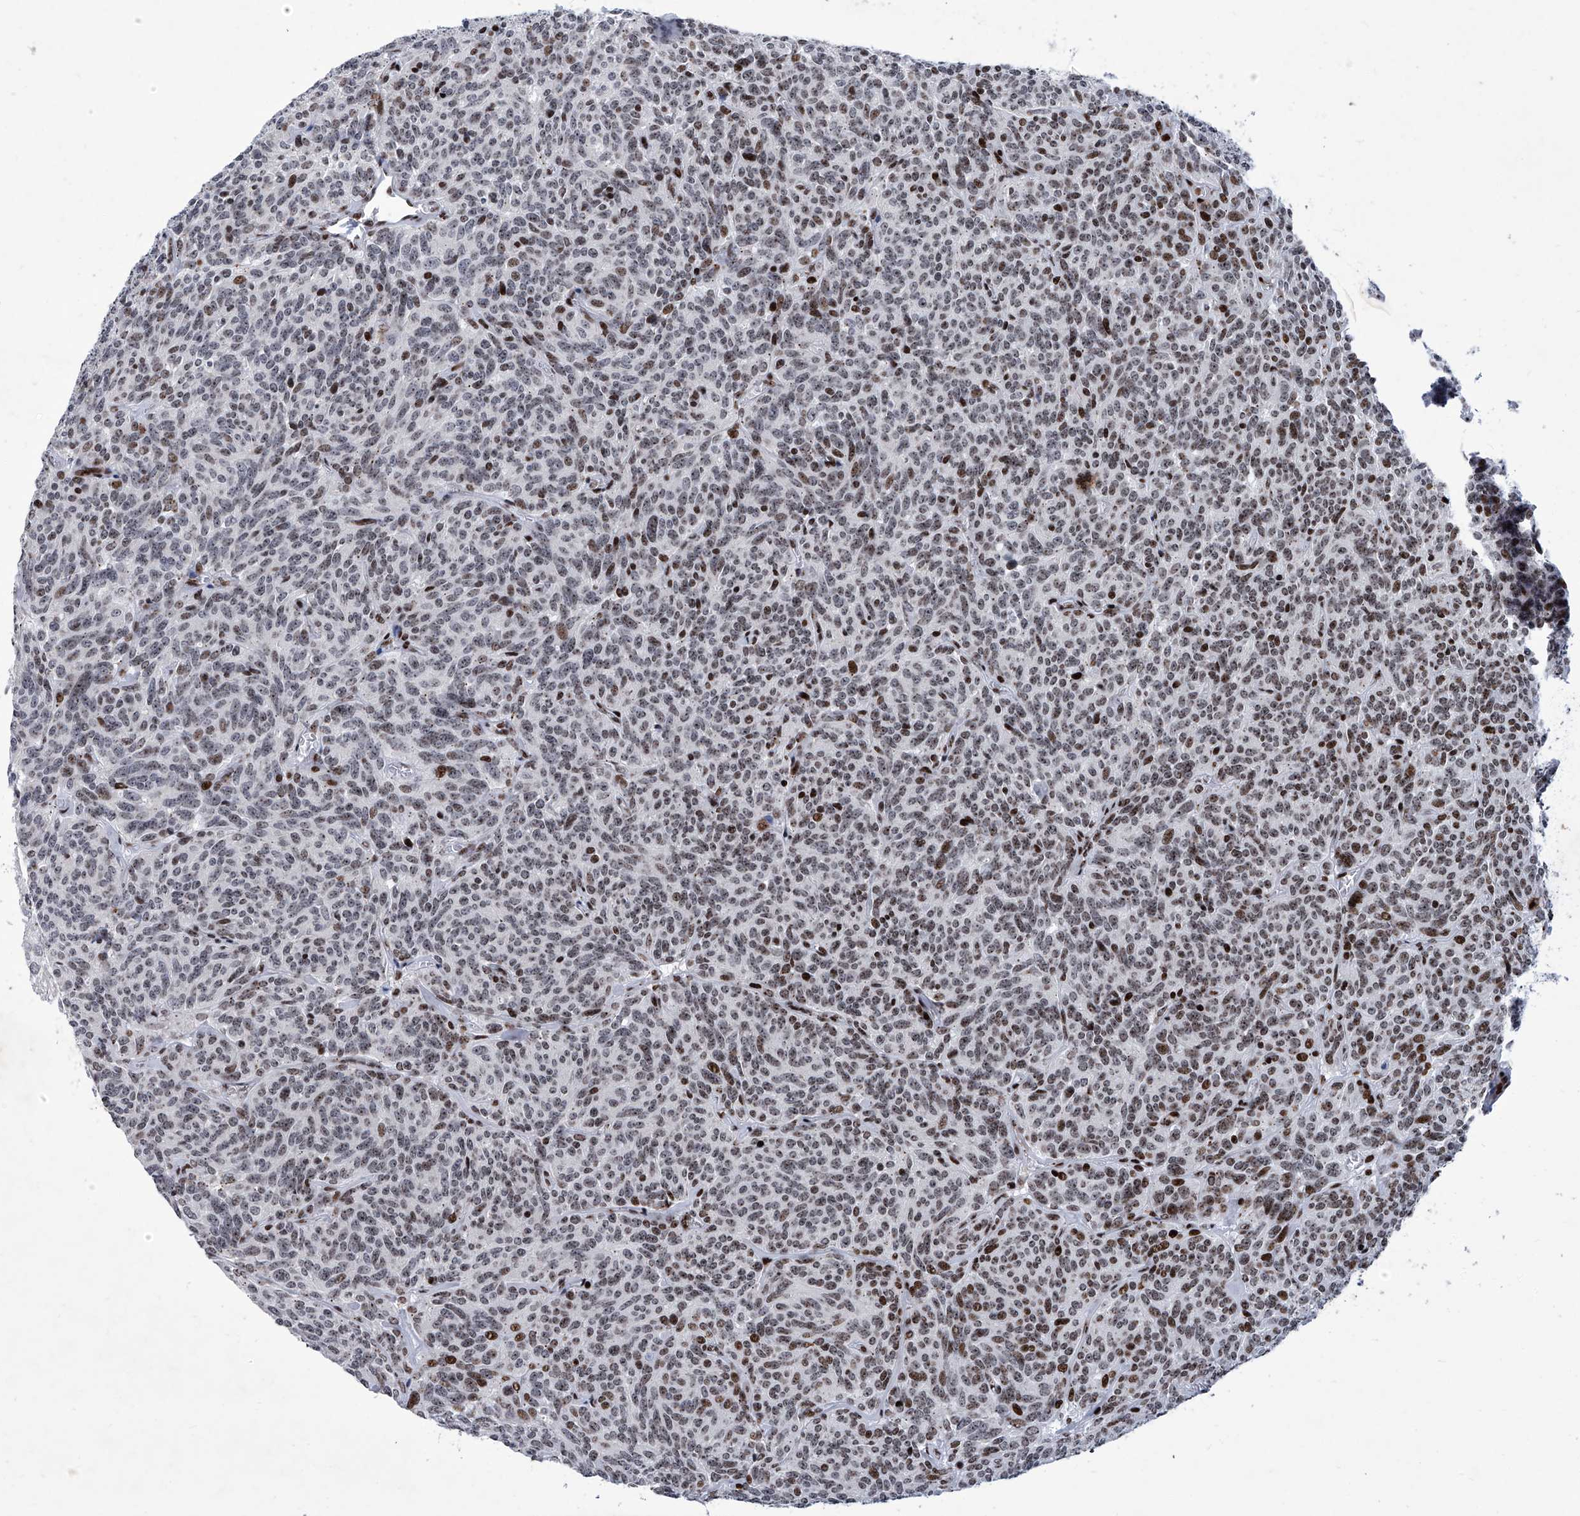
{"staining": {"intensity": "strong", "quantity": "25%-75%", "location": "nuclear"}, "tissue": "carcinoid", "cell_type": "Tumor cells", "image_type": "cancer", "snomed": [{"axis": "morphology", "description": "Carcinoid, malignant, NOS"}, {"axis": "topography", "description": "Lung"}], "caption": "Protein staining by IHC displays strong nuclear positivity in approximately 25%-75% of tumor cells in carcinoid (malignant).", "gene": "HEY2", "patient": {"sex": "female", "age": 46}}